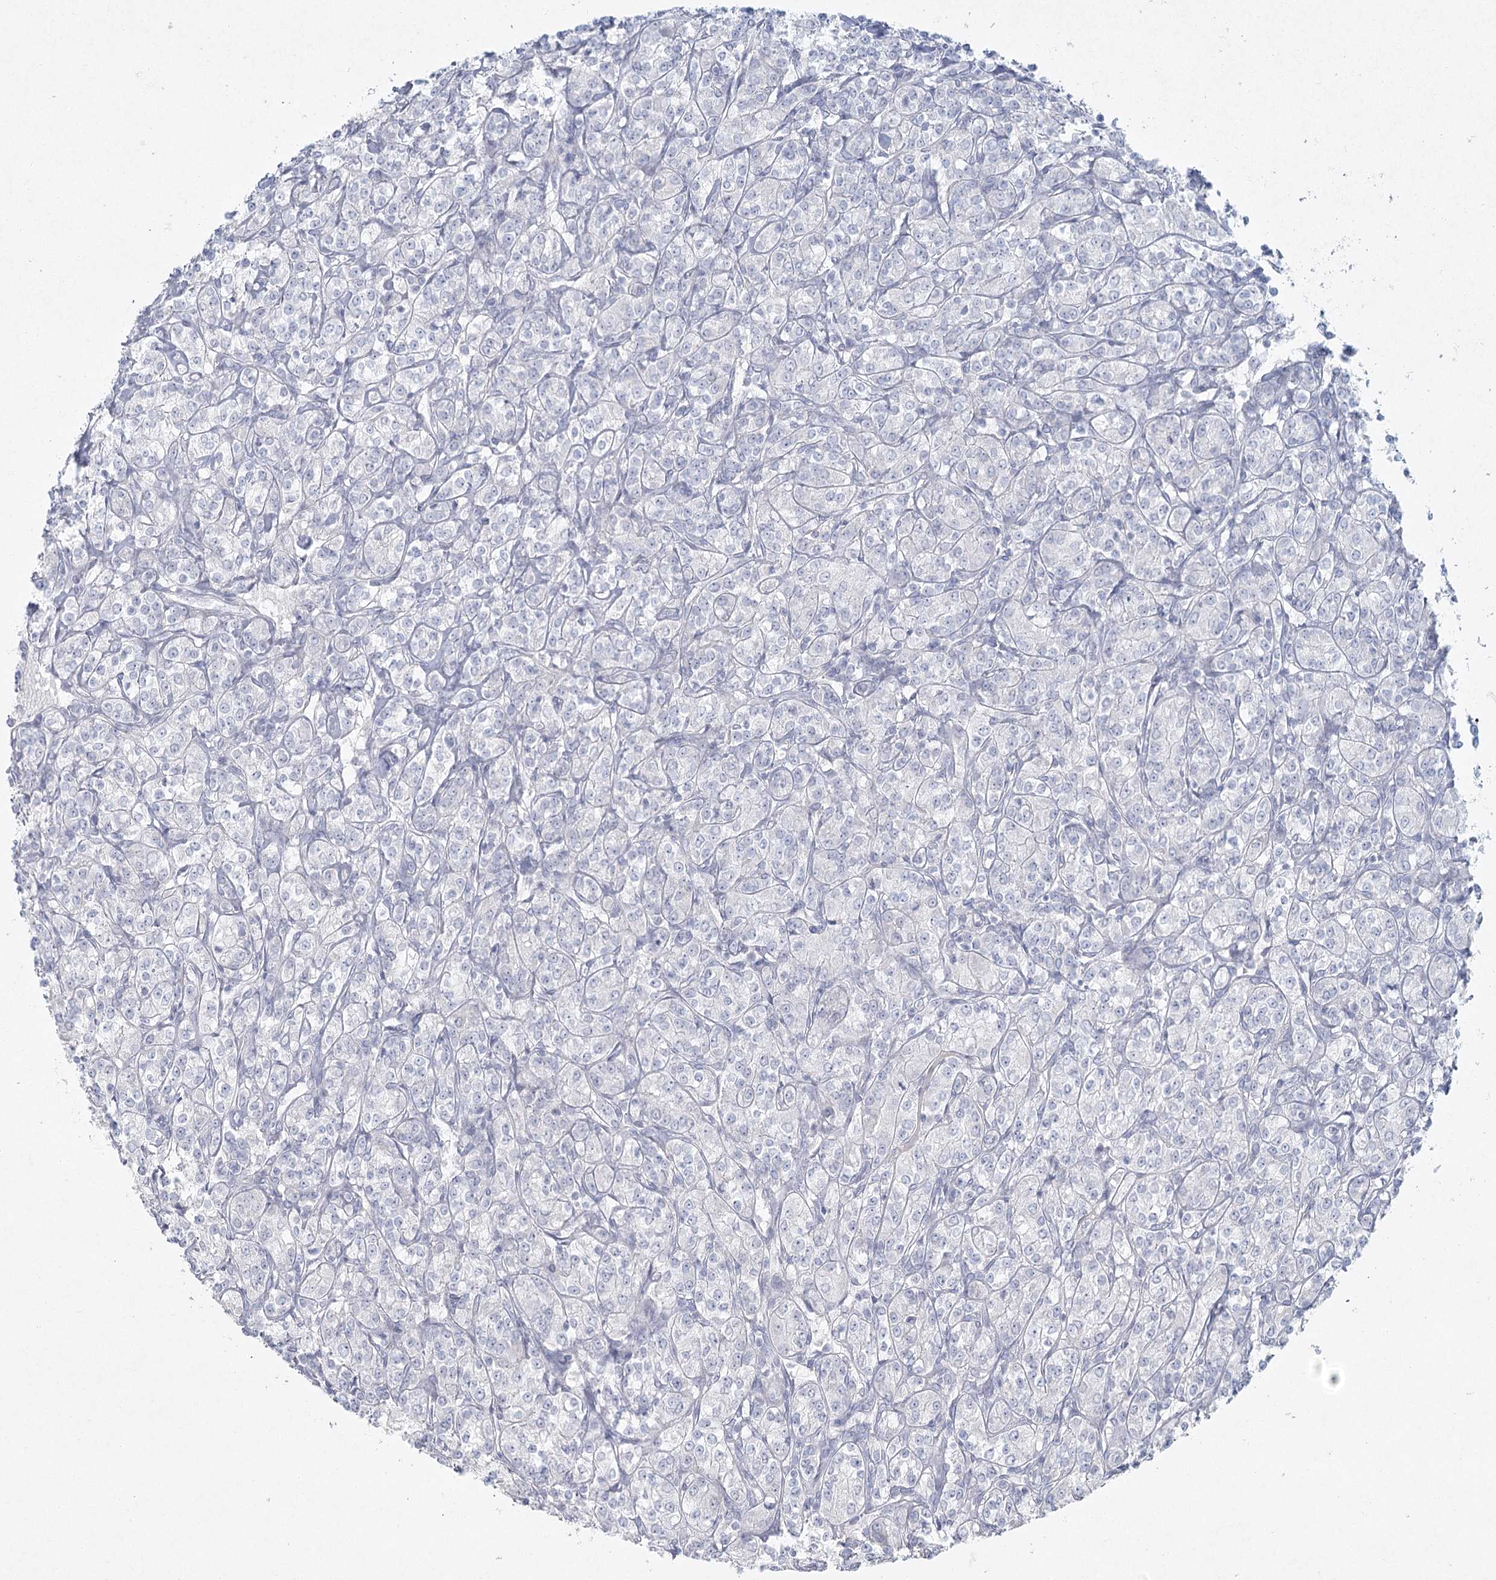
{"staining": {"intensity": "negative", "quantity": "none", "location": "none"}, "tissue": "renal cancer", "cell_type": "Tumor cells", "image_type": "cancer", "snomed": [{"axis": "morphology", "description": "Adenocarcinoma, NOS"}, {"axis": "topography", "description": "Kidney"}], "caption": "Renal cancer (adenocarcinoma) was stained to show a protein in brown. There is no significant expression in tumor cells.", "gene": "LRP2BP", "patient": {"sex": "male", "age": 77}}